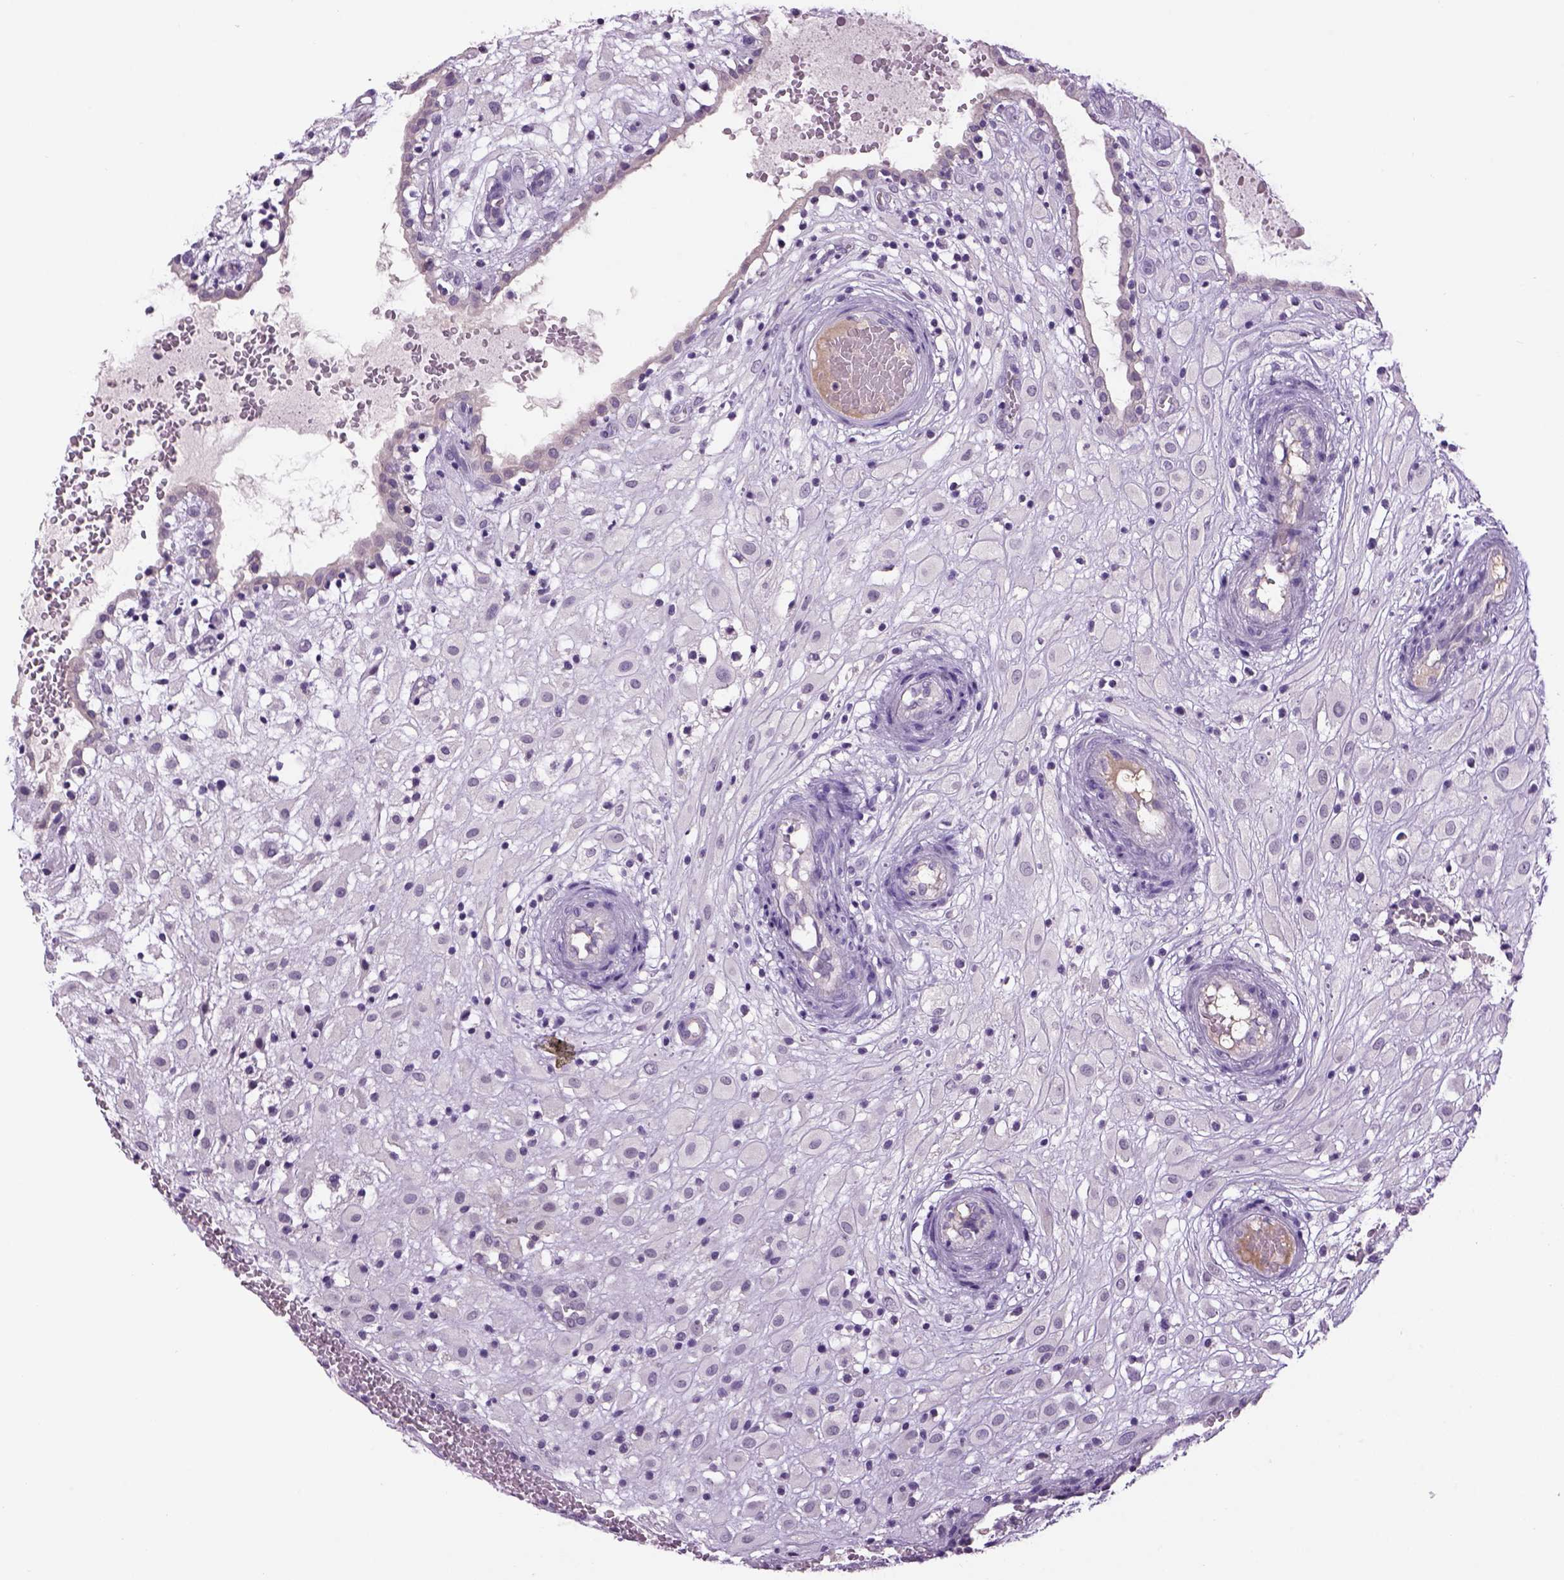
{"staining": {"intensity": "negative", "quantity": "none", "location": "none"}, "tissue": "placenta", "cell_type": "Decidual cells", "image_type": "normal", "snomed": [{"axis": "morphology", "description": "Normal tissue, NOS"}, {"axis": "topography", "description": "Placenta"}], "caption": "Decidual cells are negative for protein expression in normal human placenta. Brightfield microscopy of immunohistochemistry stained with DAB (brown) and hematoxylin (blue), captured at high magnification.", "gene": "DBH", "patient": {"sex": "female", "age": 24}}